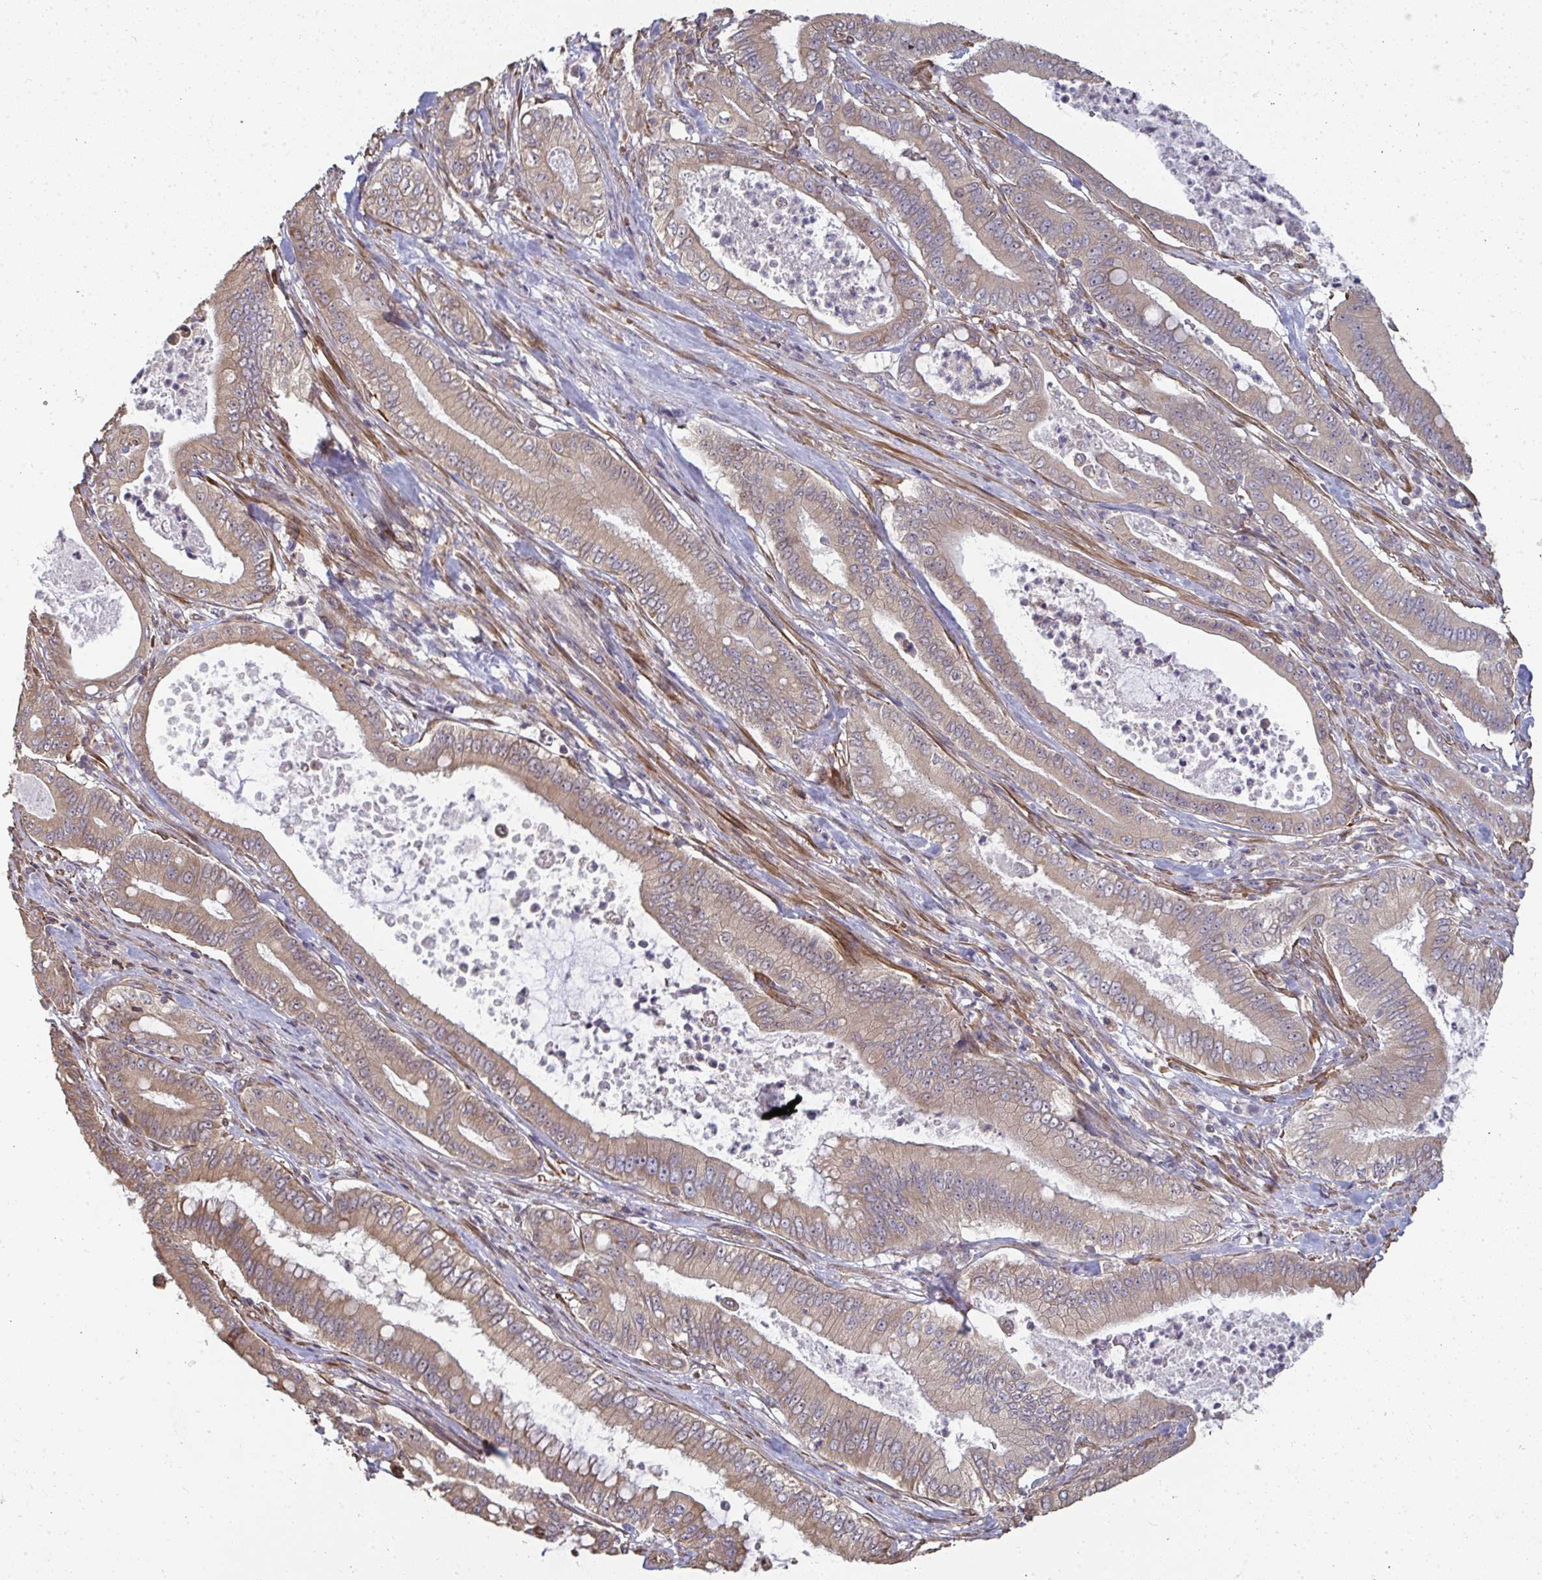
{"staining": {"intensity": "moderate", "quantity": ">75%", "location": "cytoplasmic/membranous"}, "tissue": "pancreatic cancer", "cell_type": "Tumor cells", "image_type": "cancer", "snomed": [{"axis": "morphology", "description": "Adenocarcinoma, NOS"}, {"axis": "topography", "description": "Pancreas"}], "caption": "Immunohistochemical staining of human pancreatic cancer exhibits medium levels of moderate cytoplasmic/membranous protein positivity in approximately >75% of tumor cells.", "gene": "ZFYVE28", "patient": {"sex": "male", "age": 71}}